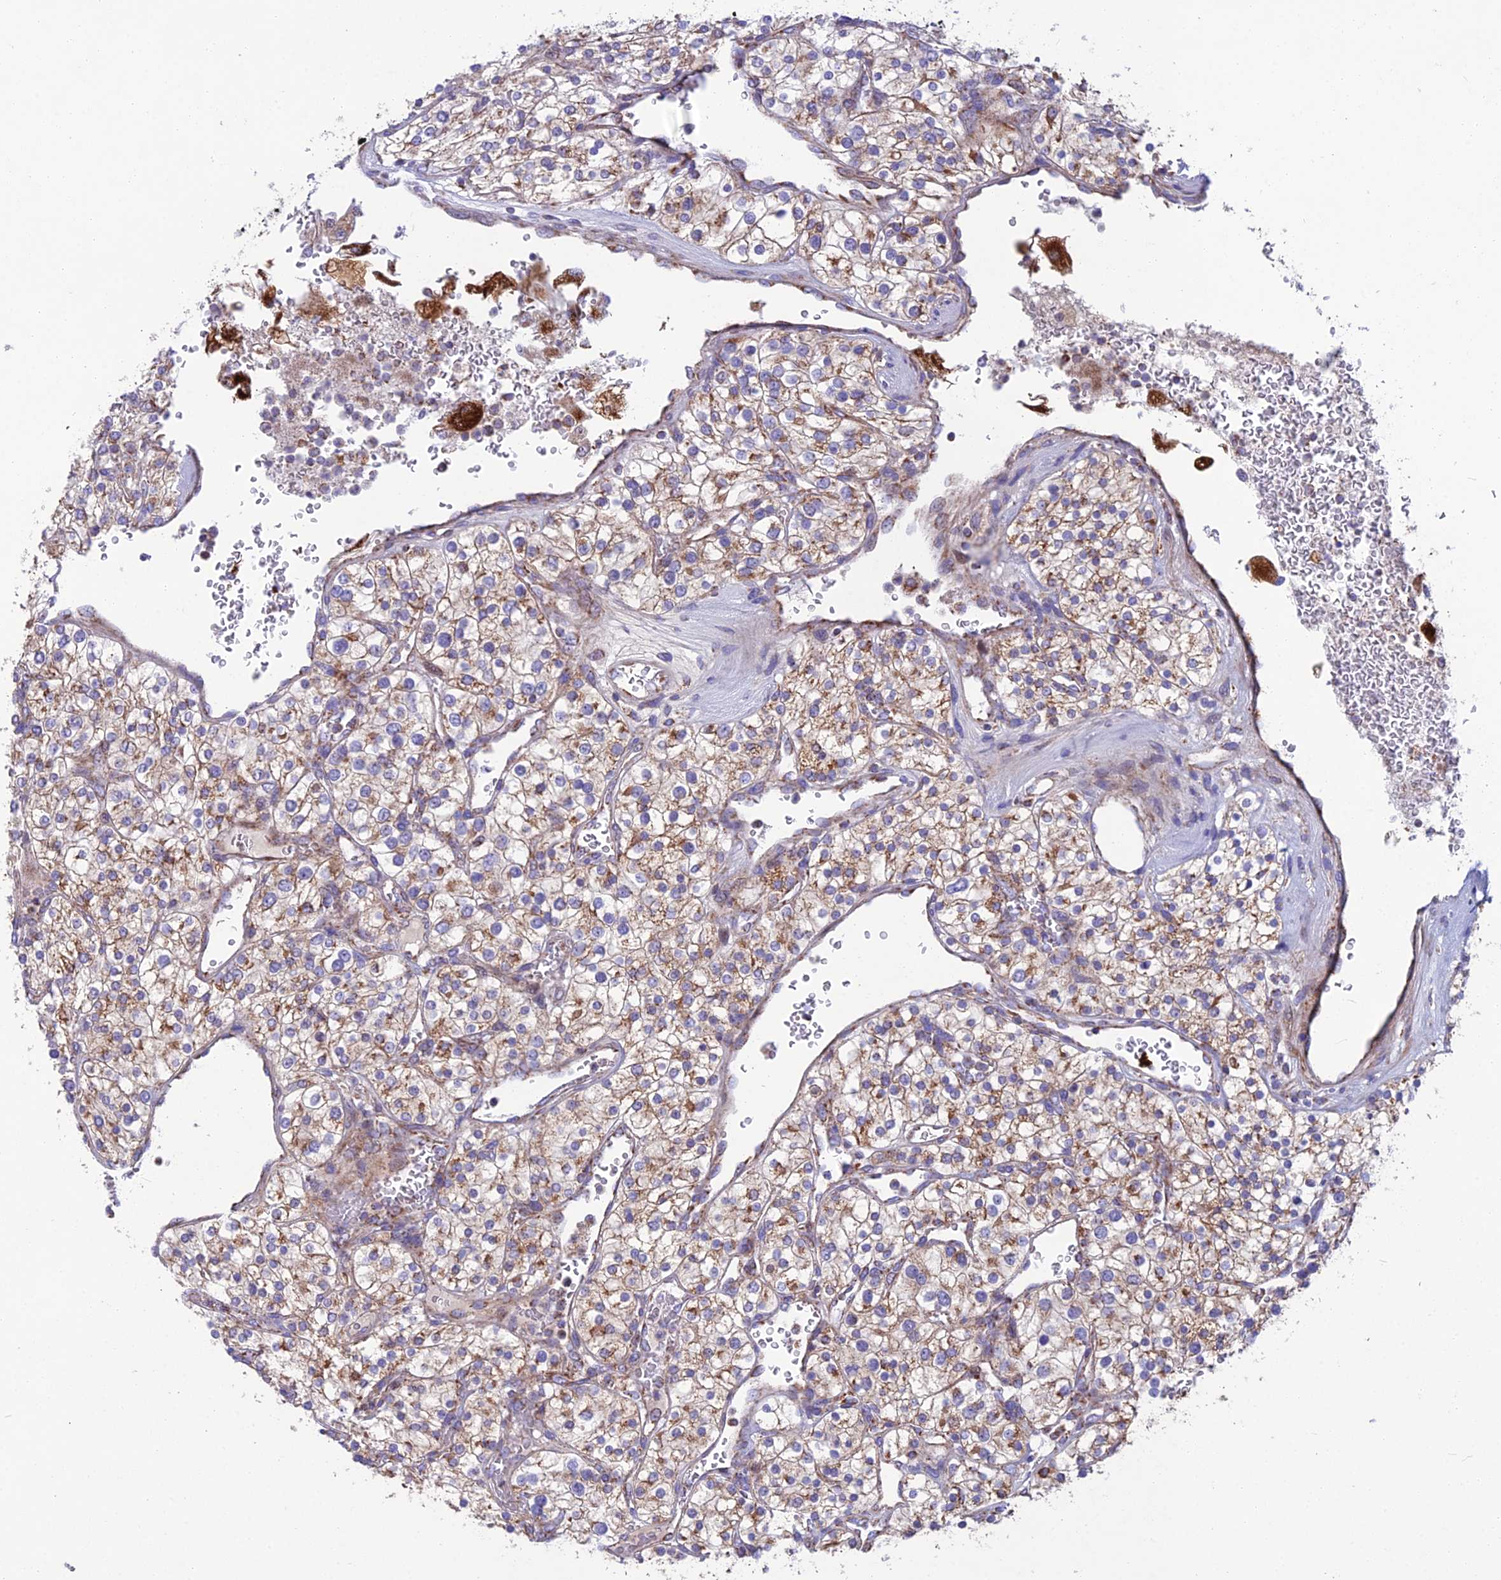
{"staining": {"intensity": "moderate", "quantity": "25%-75%", "location": "cytoplasmic/membranous"}, "tissue": "renal cancer", "cell_type": "Tumor cells", "image_type": "cancer", "snomed": [{"axis": "morphology", "description": "Adenocarcinoma, NOS"}, {"axis": "topography", "description": "Kidney"}], "caption": "Human renal adenocarcinoma stained for a protein (brown) displays moderate cytoplasmic/membranous positive expression in approximately 25%-75% of tumor cells.", "gene": "CS", "patient": {"sex": "male", "age": 80}}